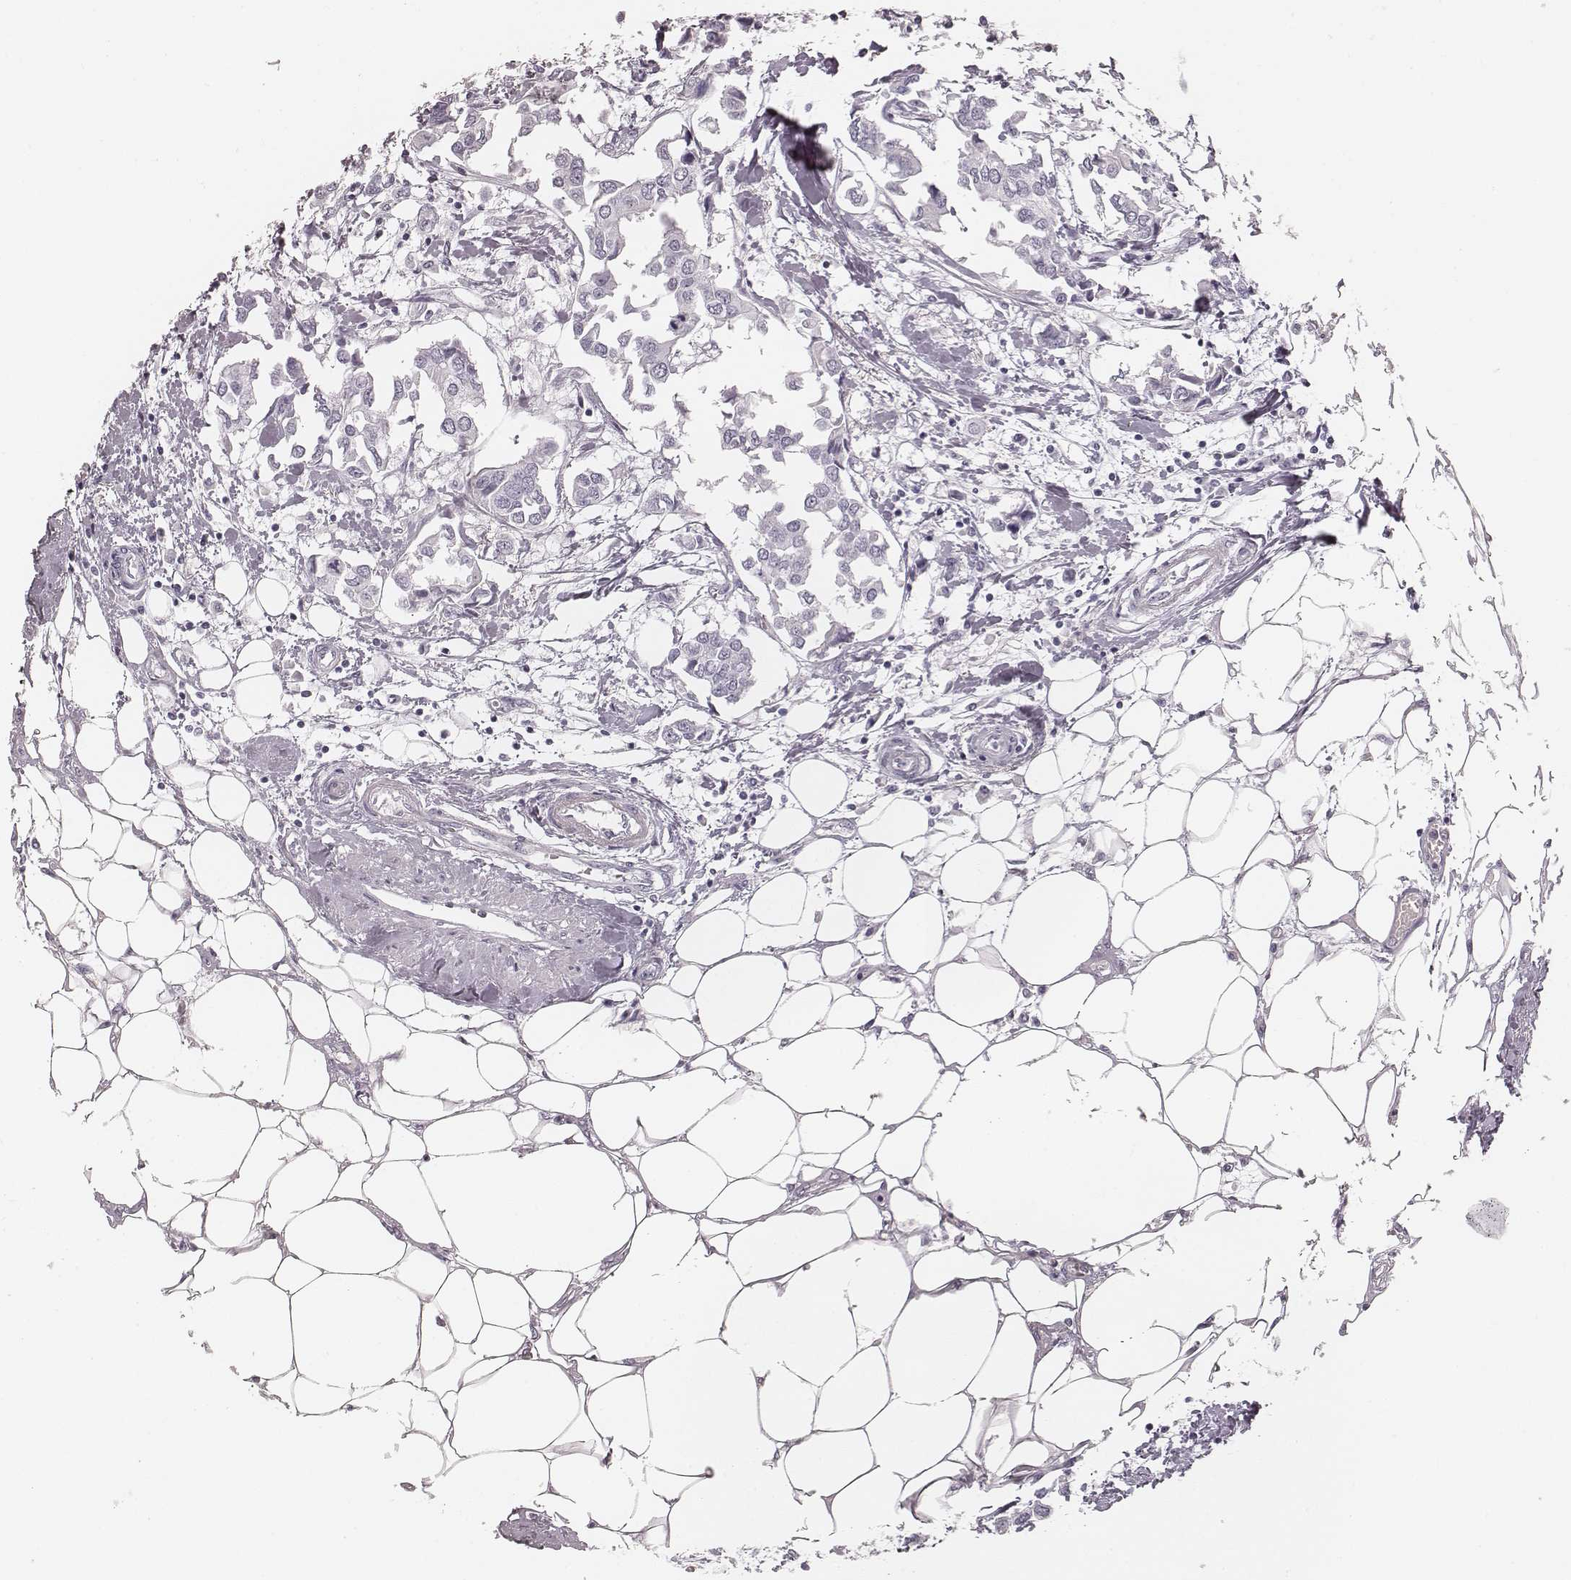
{"staining": {"intensity": "negative", "quantity": "none", "location": "none"}, "tissue": "breast cancer", "cell_type": "Tumor cells", "image_type": "cancer", "snomed": [{"axis": "morphology", "description": "Duct carcinoma"}, {"axis": "topography", "description": "Breast"}], "caption": "The immunohistochemistry (IHC) photomicrograph has no significant expression in tumor cells of breast infiltrating ductal carcinoma tissue.", "gene": "MSX1", "patient": {"sex": "female", "age": 83}}